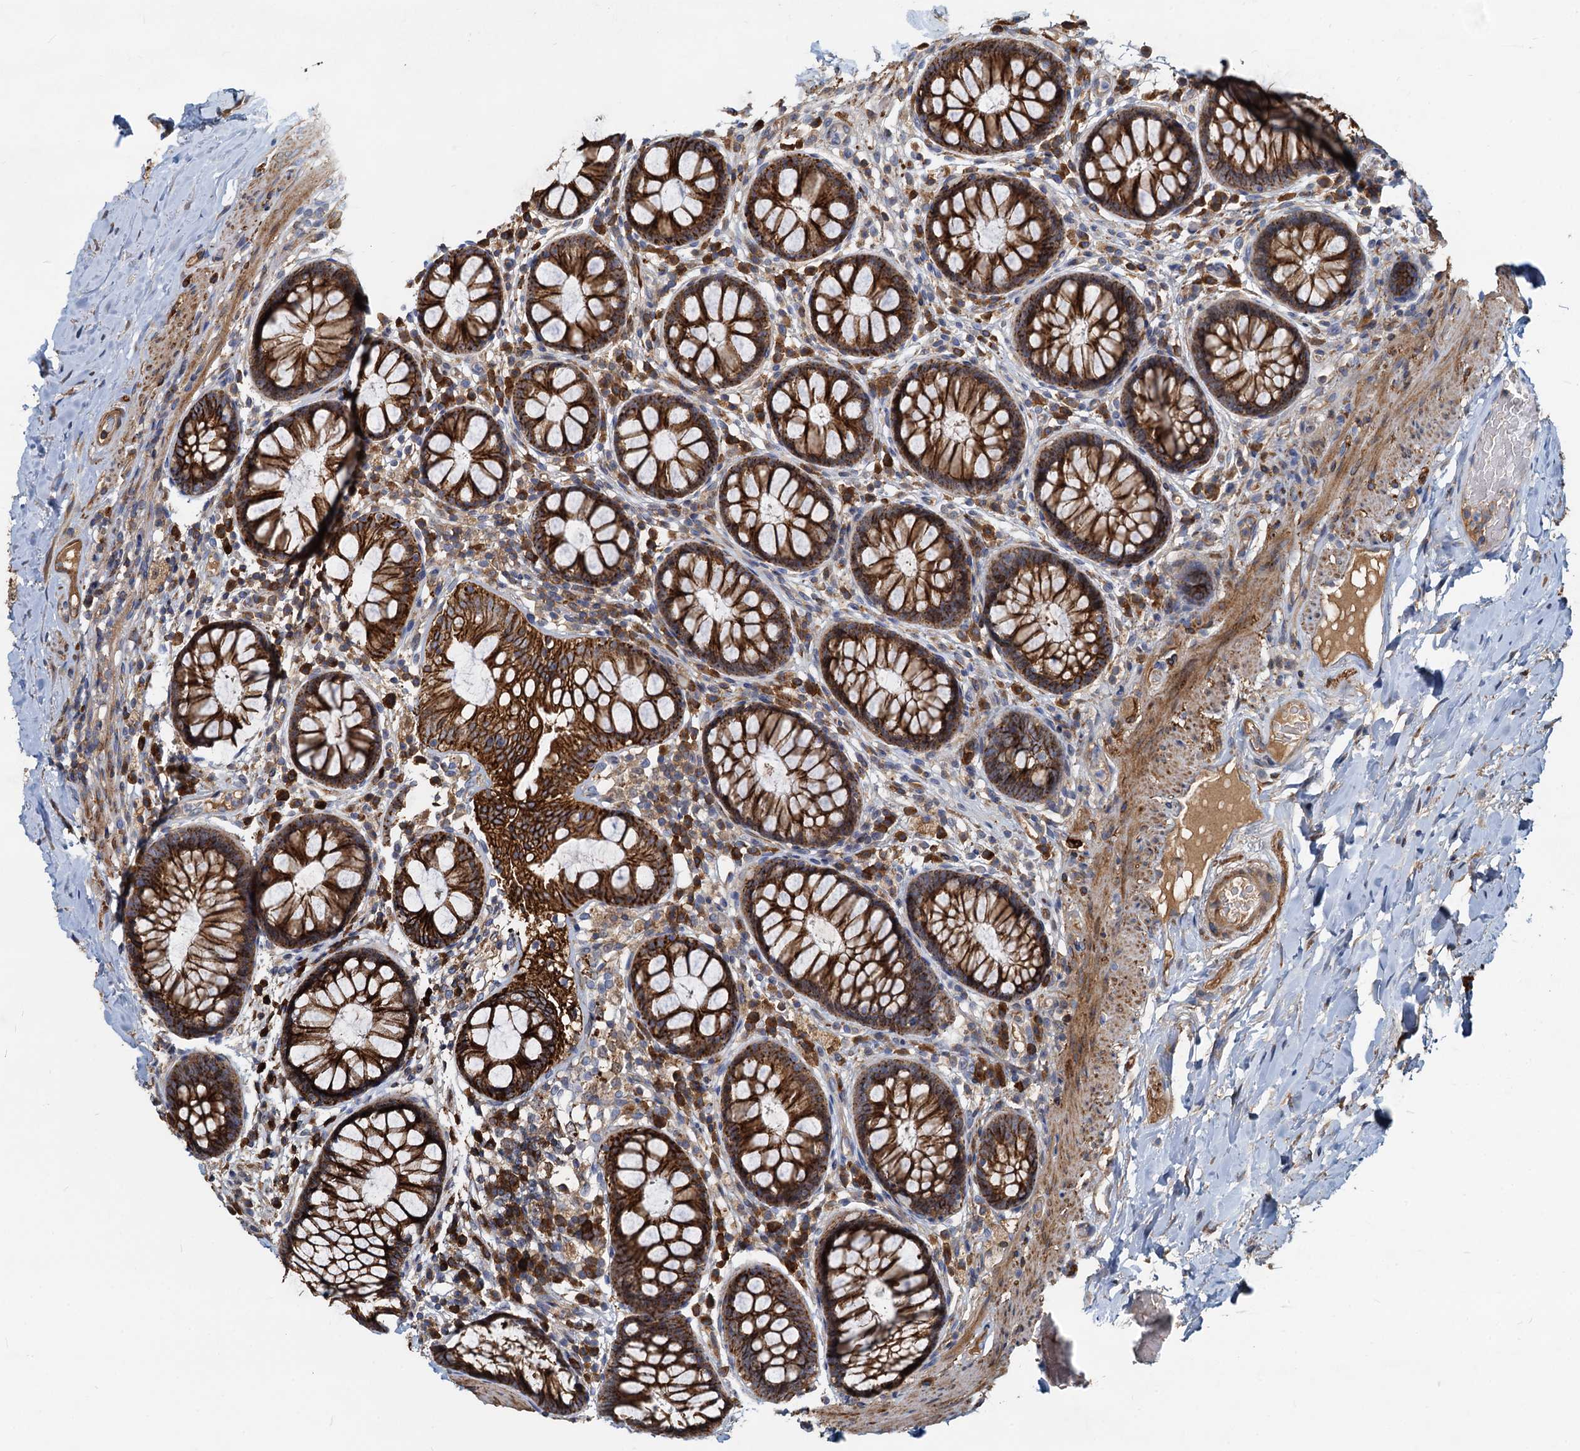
{"staining": {"intensity": "strong", "quantity": ">75%", "location": "cytoplasmic/membranous"}, "tissue": "rectum", "cell_type": "Glandular cells", "image_type": "normal", "snomed": [{"axis": "morphology", "description": "Normal tissue, NOS"}, {"axis": "topography", "description": "Rectum"}], "caption": "High-power microscopy captured an immunohistochemistry (IHC) photomicrograph of benign rectum, revealing strong cytoplasmic/membranous expression in about >75% of glandular cells.", "gene": "LNX2", "patient": {"sex": "male", "age": 83}}